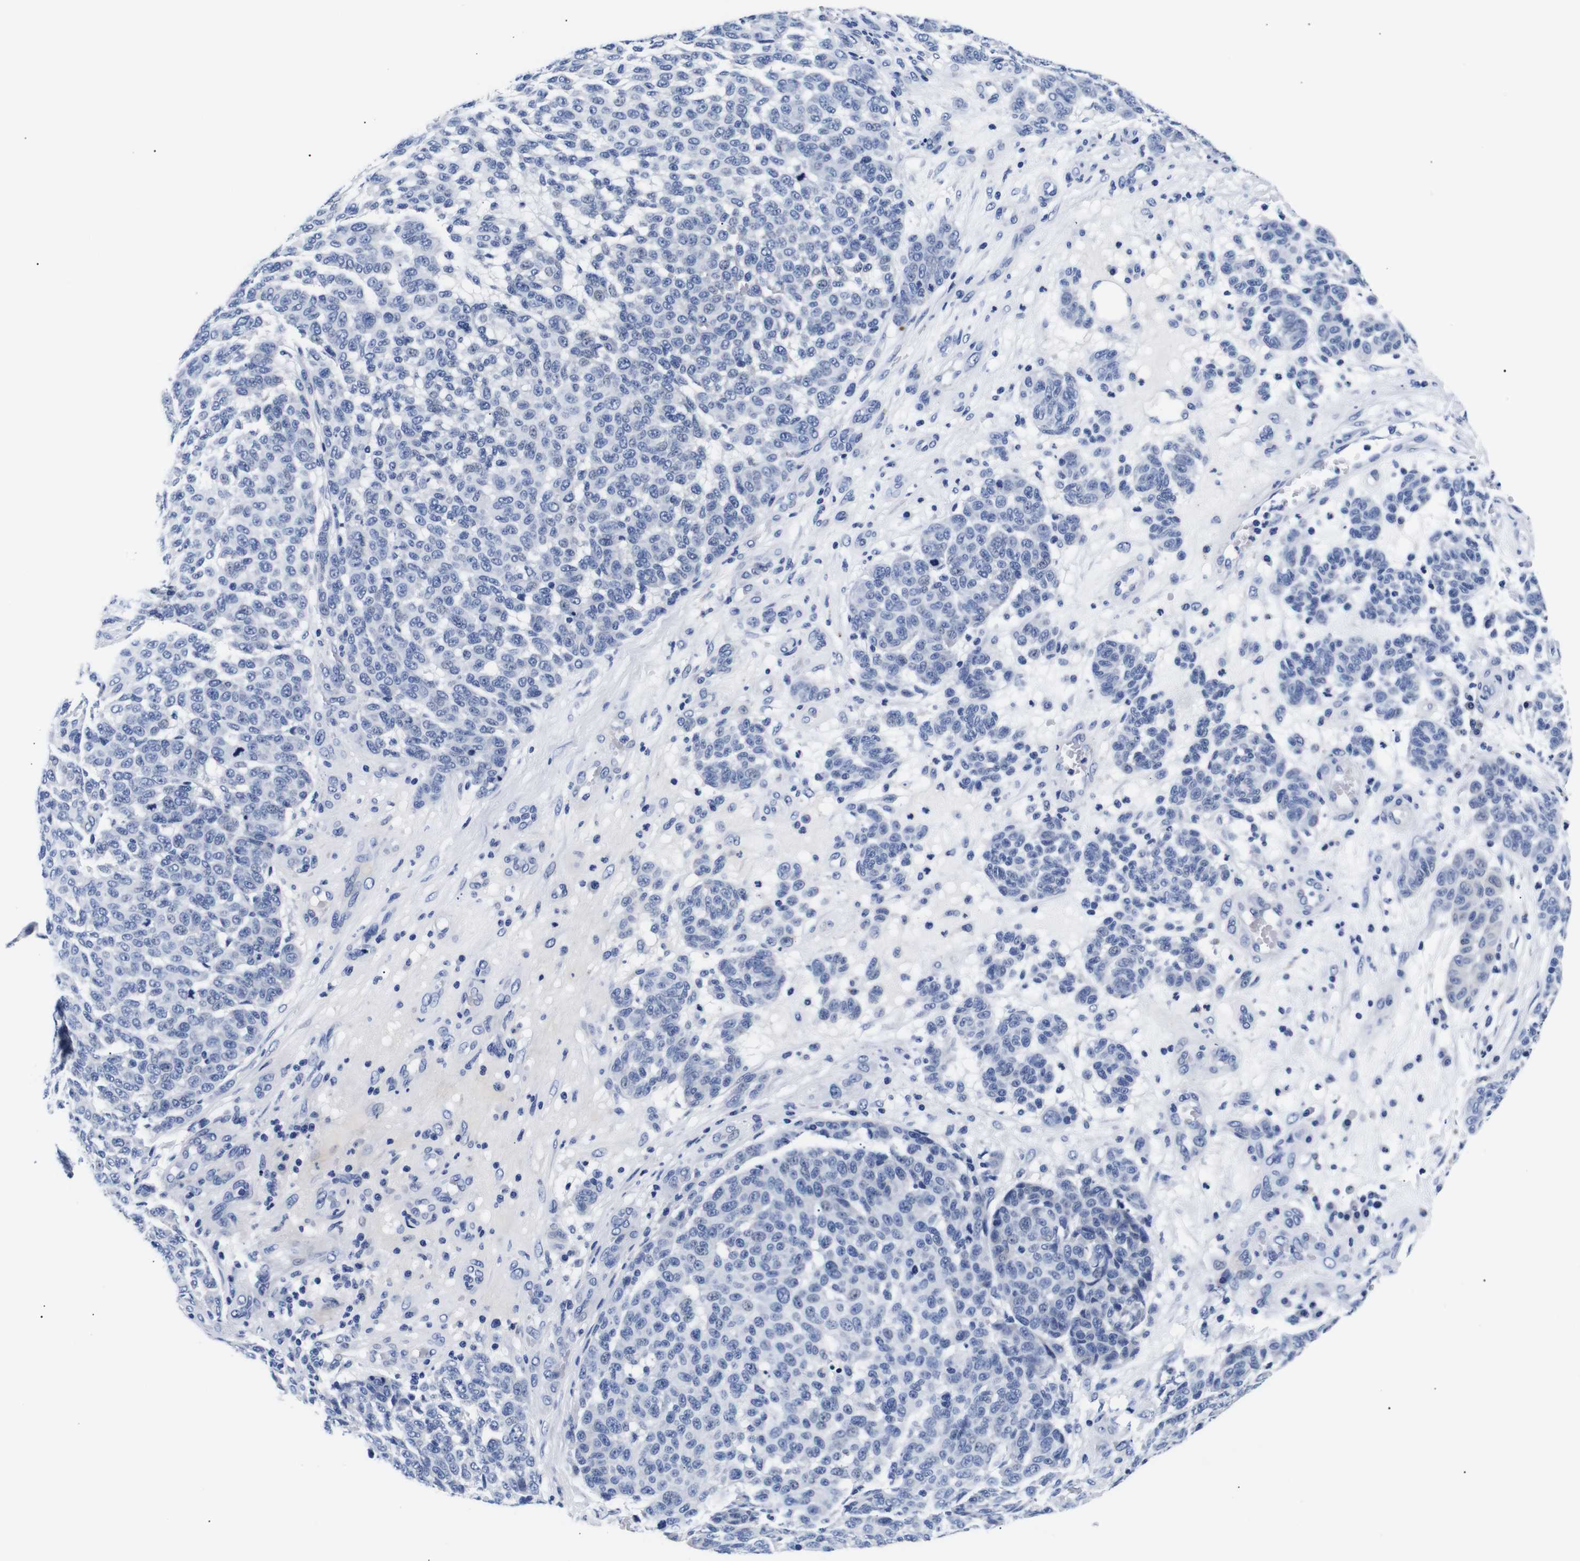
{"staining": {"intensity": "negative", "quantity": "none", "location": "none"}, "tissue": "melanoma", "cell_type": "Tumor cells", "image_type": "cancer", "snomed": [{"axis": "morphology", "description": "Malignant melanoma, NOS"}, {"axis": "topography", "description": "Skin"}], "caption": "There is no significant staining in tumor cells of malignant melanoma. Brightfield microscopy of immunohistochemistry stained with DAB (3,3'-diaminobenzidine) (brown) and hematoxylin (blue), captured at high magnification.", "gene": "GAP43", "patient": {"sex": "male", "age": 59}}